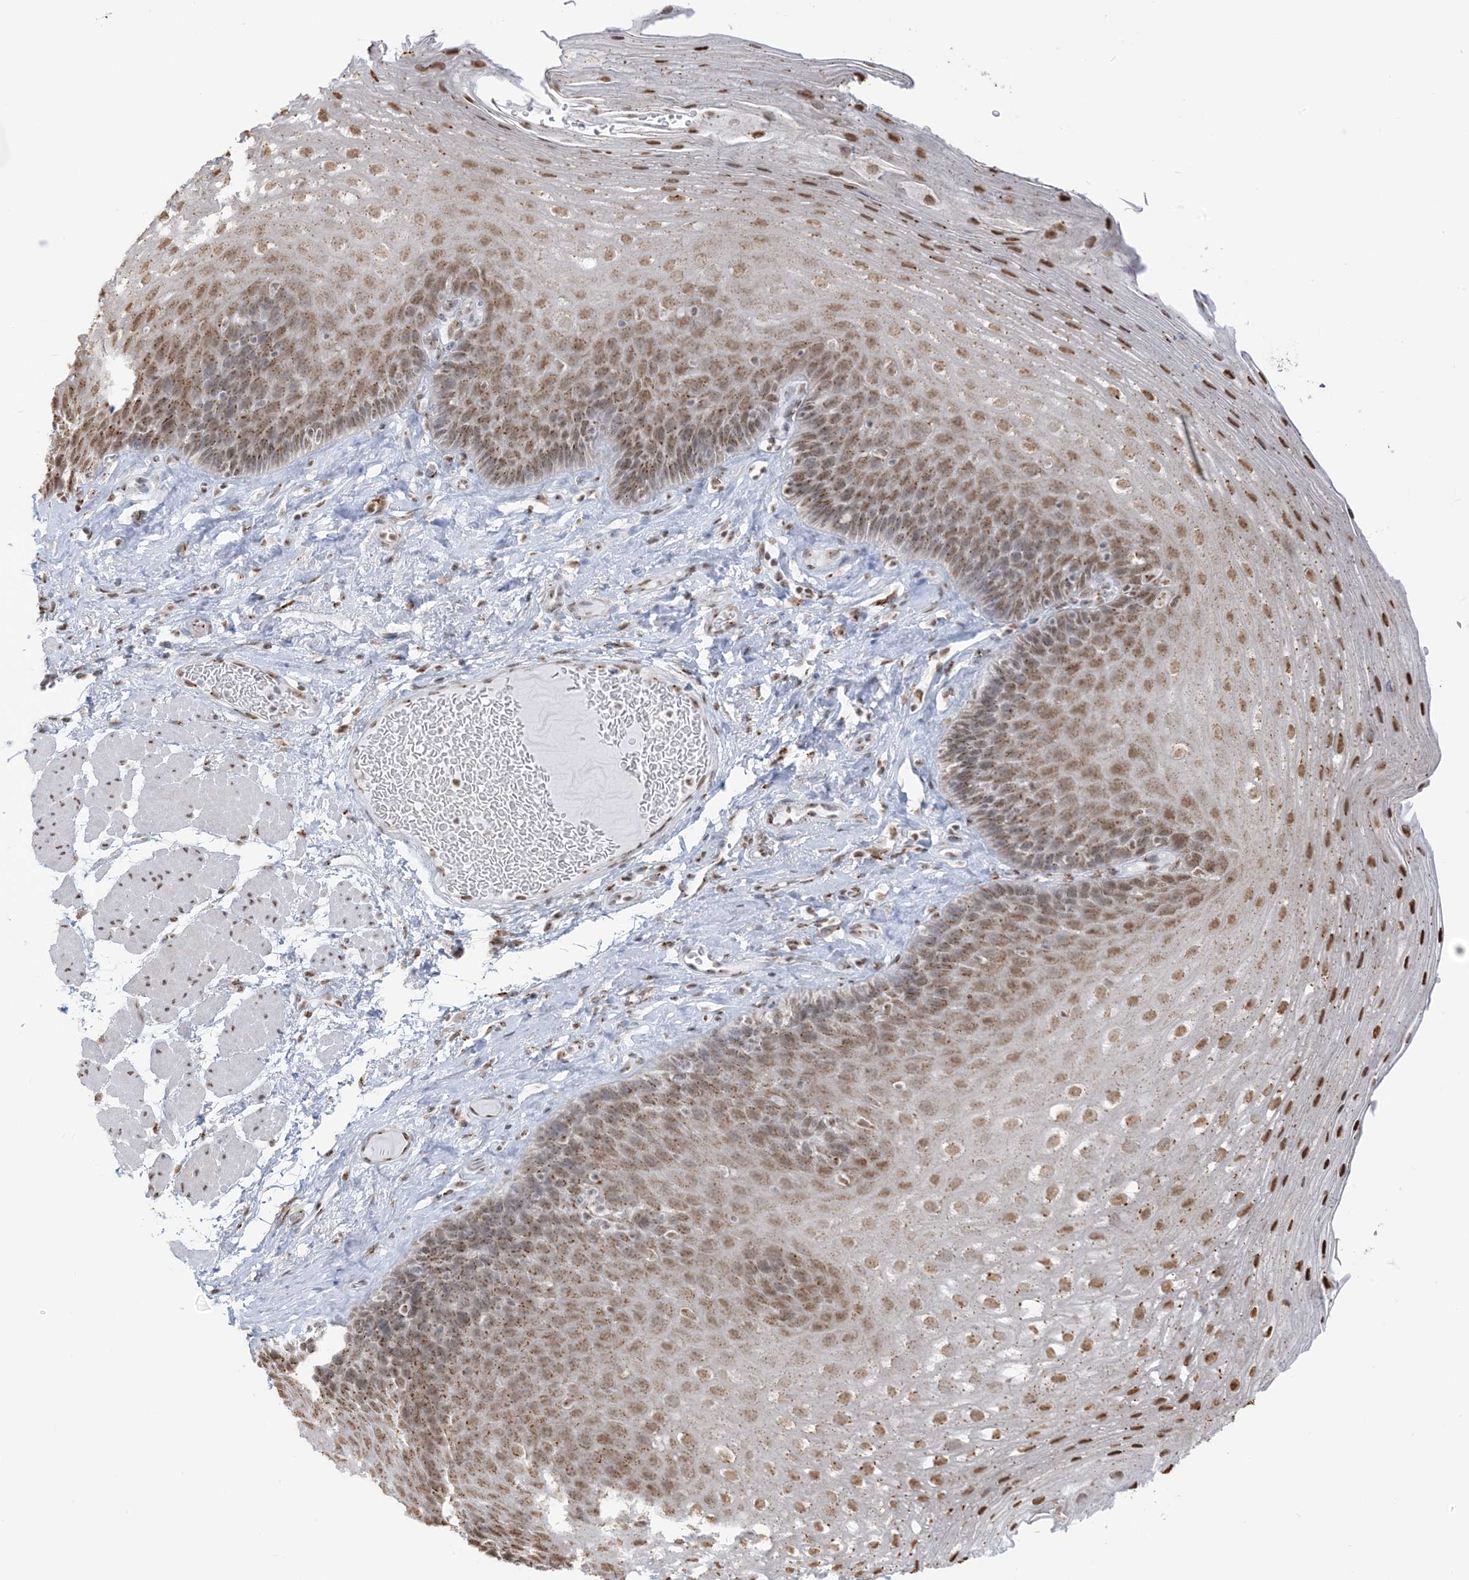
{"staining": {"intensity": "moderate", "quantity": ">75%", "location": "cytoplasmic/membranous,nuclear"}, "tissue": "esophagus", "cell_type": "Squamous epithelial cells", "image_type": "normal", "snomed": [{"axis": "morphology", "description": "Normal tissue, NOS"}, {"axis": "topography", "description": "Esophagus"}], "caption": "Protein positivity by IHC displays moderate cytoplasmic/membranous,nuclear staining in about >75% of squamous epithelial cells in unremarkable esophagus.", "gene": "GPR107", "patient": {"sex": "female", "age": 66}}